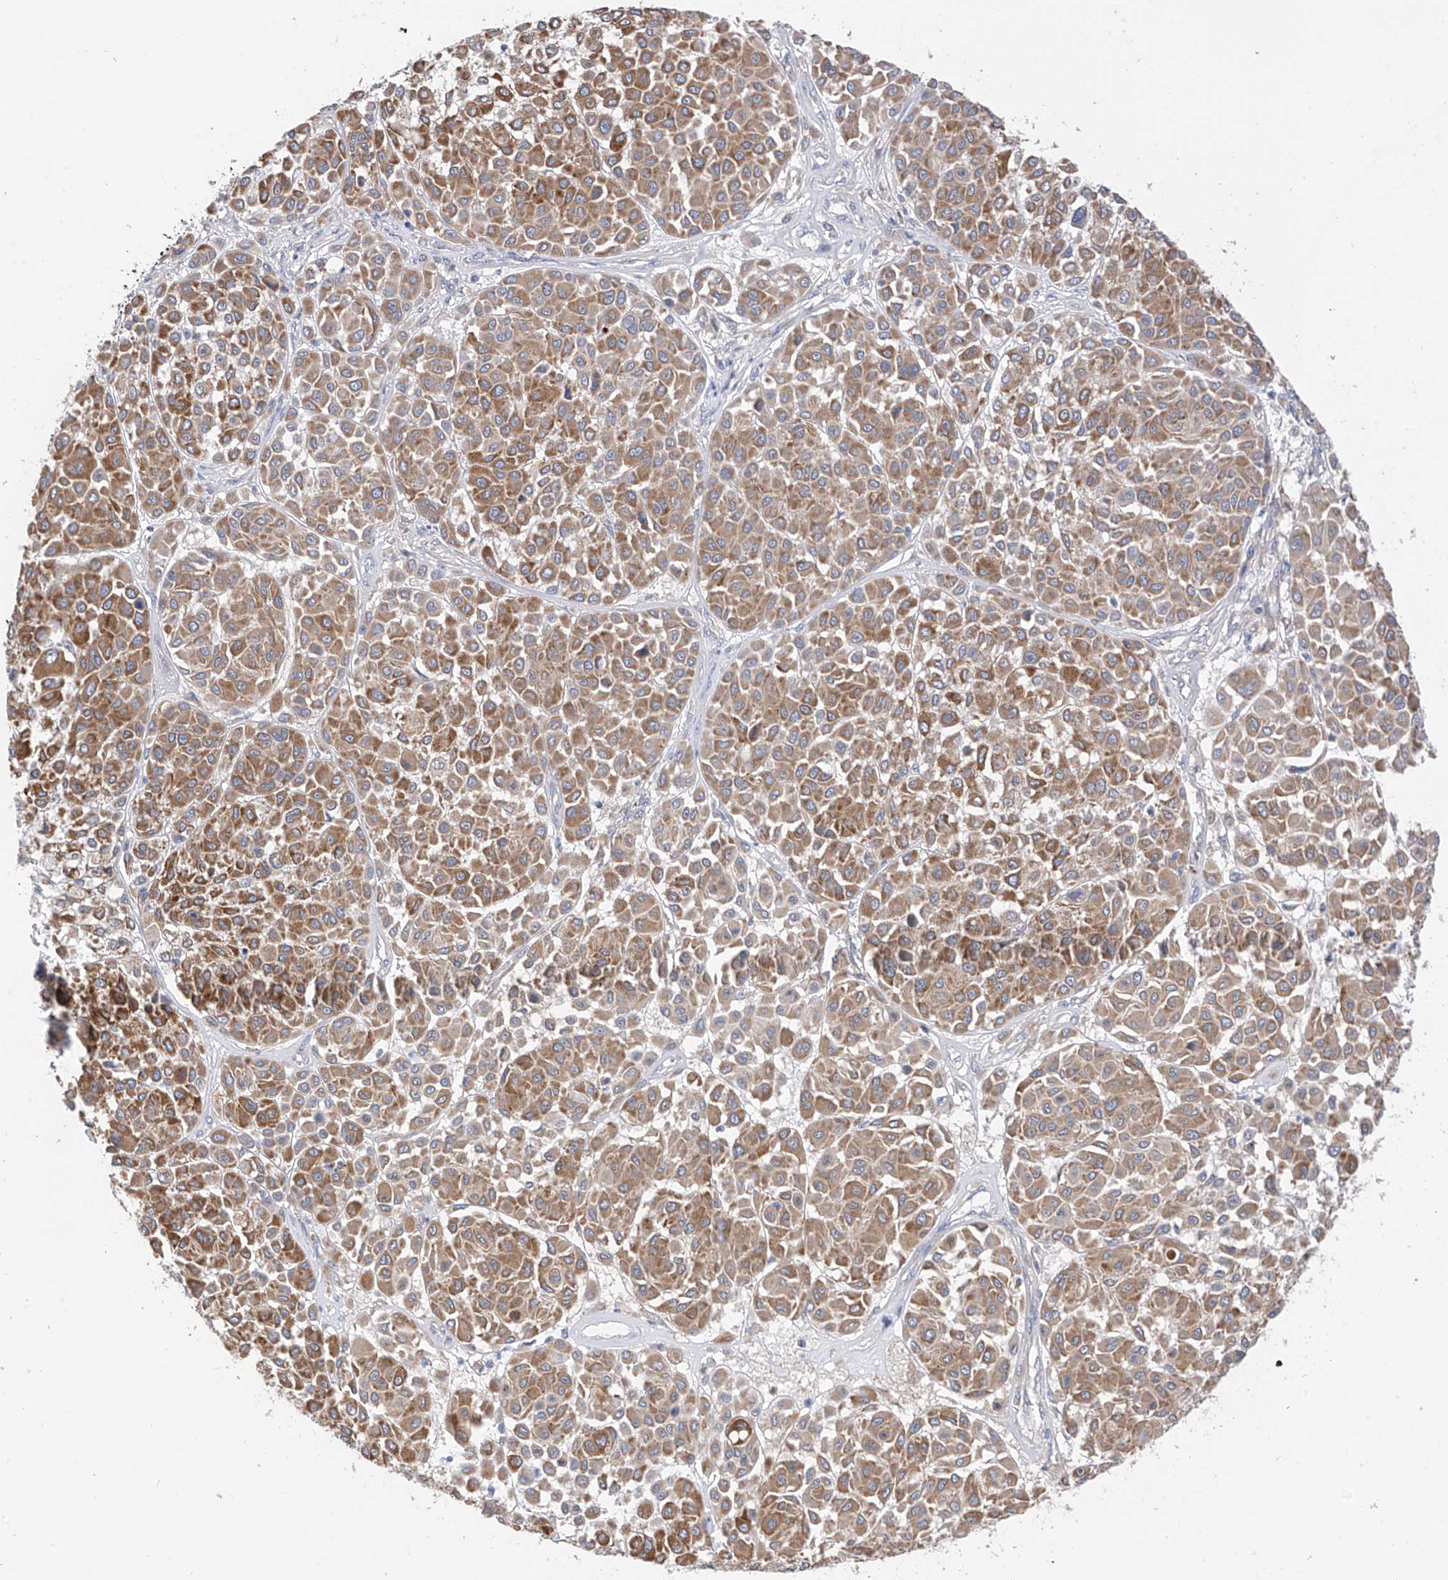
{"staining": {"intensity": "moderate", "quantity": ">75%", "location": "cytoplasmic/membranous"}, "tissue": "melanoma", "cell_type": "Tumor cells", "image_type": "cancer", "snomed": [{"axis": "morphology", "description": "Malignant melanoma, Metastatic site"}, {"axis": "topography", "description": "Soft tissue"}], "caption": "DAB immunohistochemical staining of human melanoma demonstrates moderate cytoplasmic/membranous protein staining in about >75% of tumor cells. Using DAB (3,3'-diaminobenzidine) (brown) and hematoxylin (blue) stains, captured at high magnification using brightfield microscopy.", "gene": "REC8", "patient": {"sex": "male", "age": 41}}